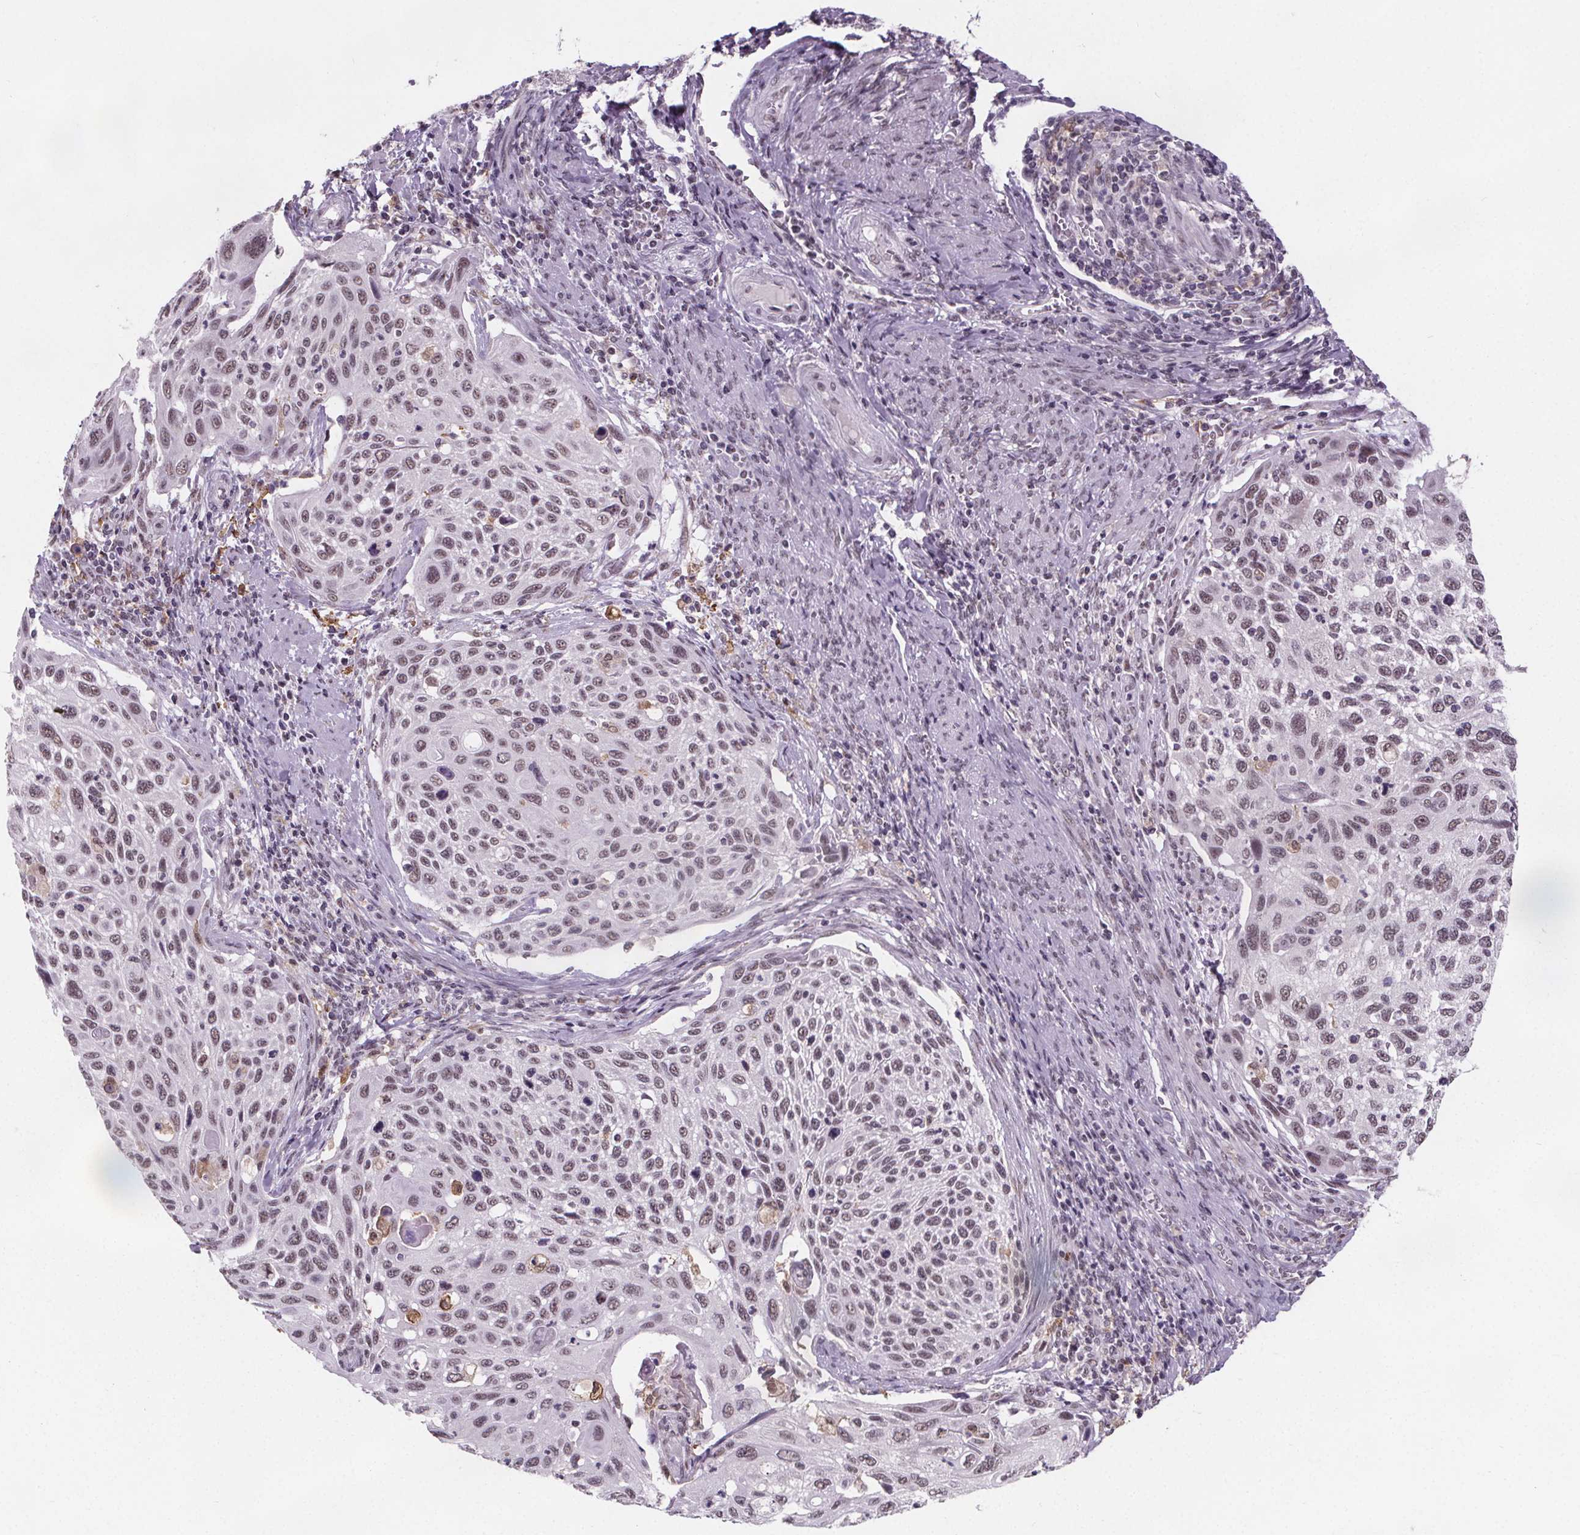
{"staining": {"intensity": "weak", "quantity": ">75%", "location": "nuclear"}, "tissue": "cervical cancer", "cell_type": "Tumor cells", "image_type": "cancer", "snomed": [{"axis": "morphology", "description": "Squamous cell carcinoma, NOS"}, {"axis": "topography", "description": "Cervix"}], "caption": "Protein staining shows weak nuclear expression in approximately >75% of tumor cells in cervical squamous cell carcinoma.", "gene": "ZNF572", "patient": {"sex": "female", "age": 70}}